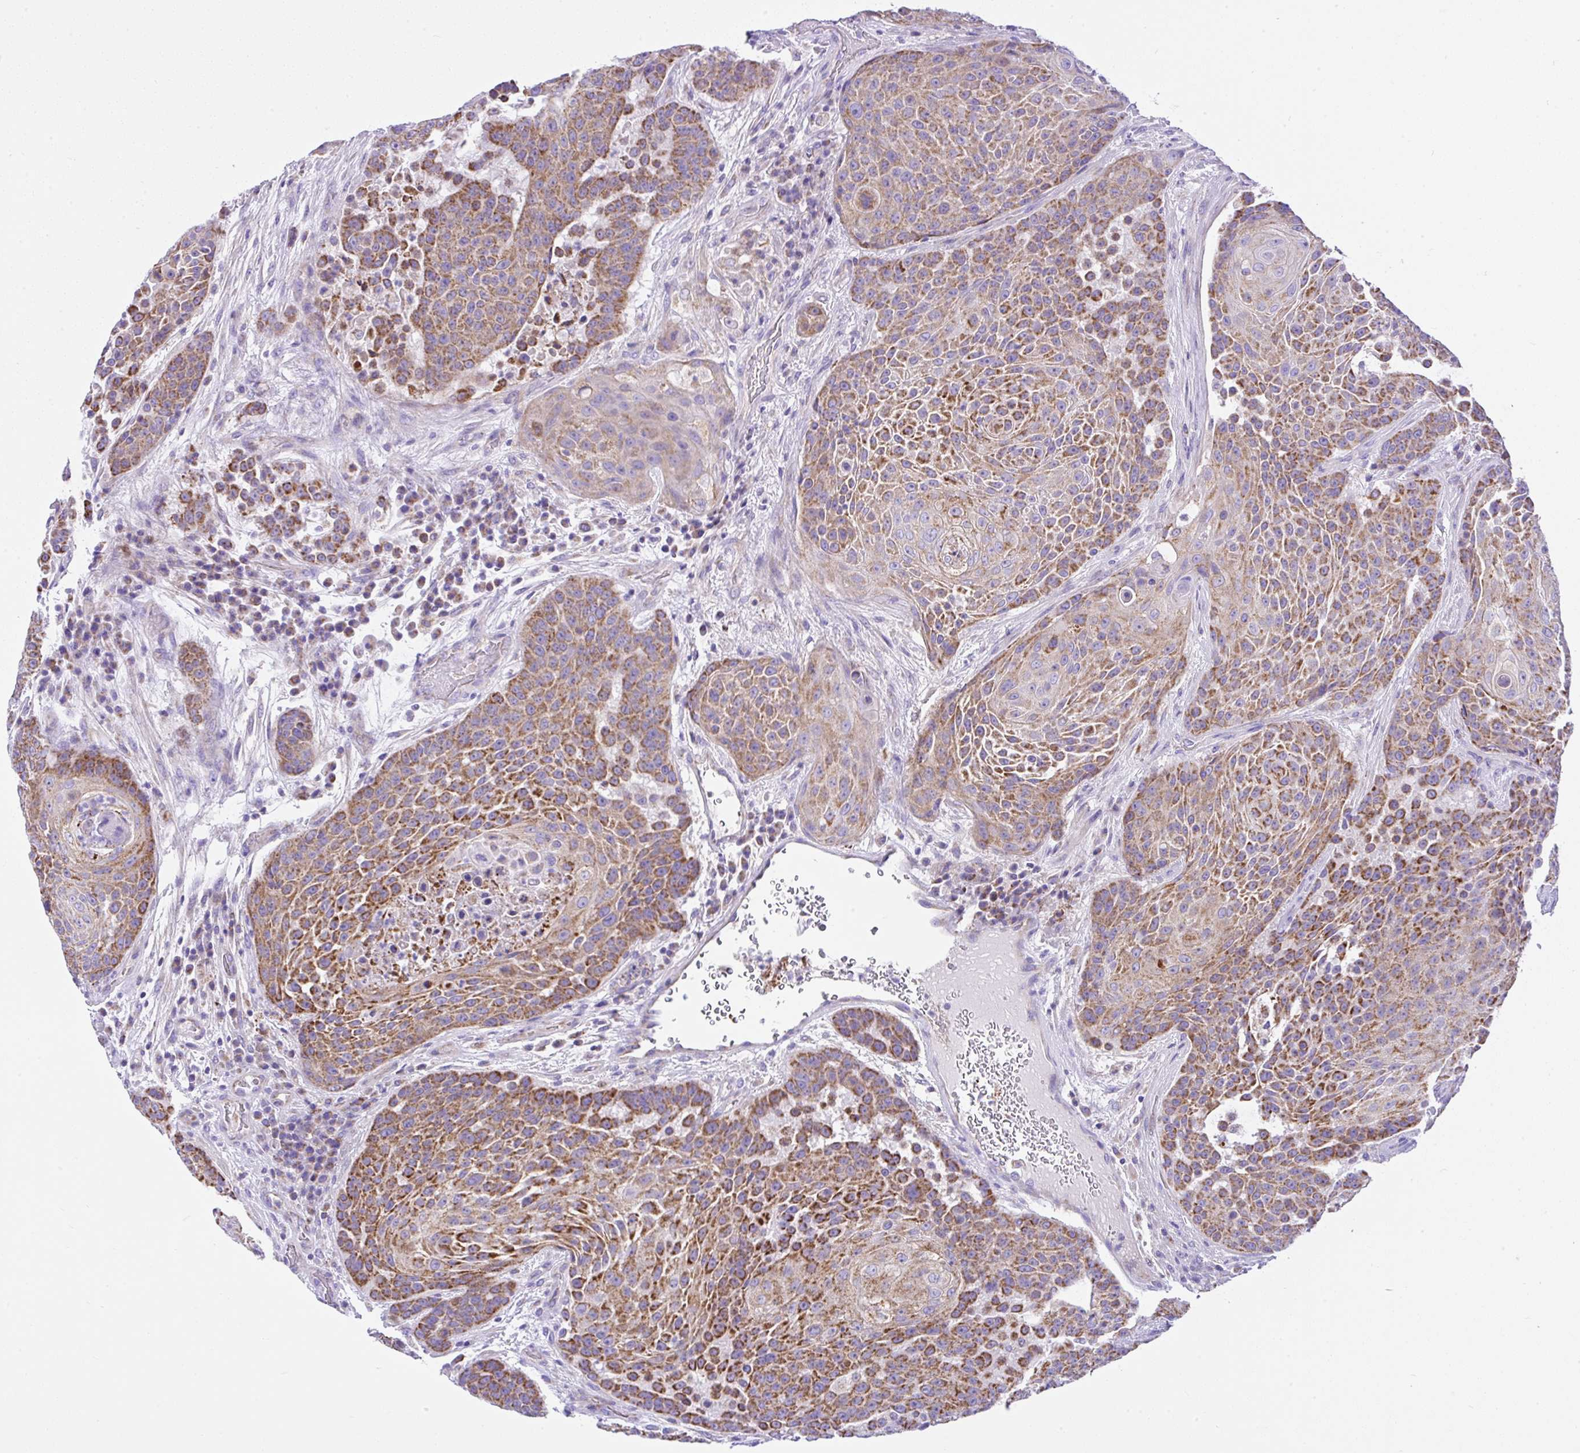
{"staining": {"intensity": "strong", "quantity": ">75%", "location": "cytoplasmic/membranous"}, "tissue": "urothelial cancer", "cell_type": "Tumor cells", "image_type": "cancer", "snomed": [{"axis": "morphology", "description": "Urothelial carcinoma, High grade"}, {"axis": "topography", "description": "Urinary bladder"}], "caption": "This photomicrograph demonstrates high-grade urothelial carcinoma stained with IHC to label a protein in brown. The cytoplasmic/membranous of tumor cells show strong positivity for the protein. Nuclei are counter-stained blue.", "gene": "SLC13A1", "patient": {"sex": "female", "age": 63}}